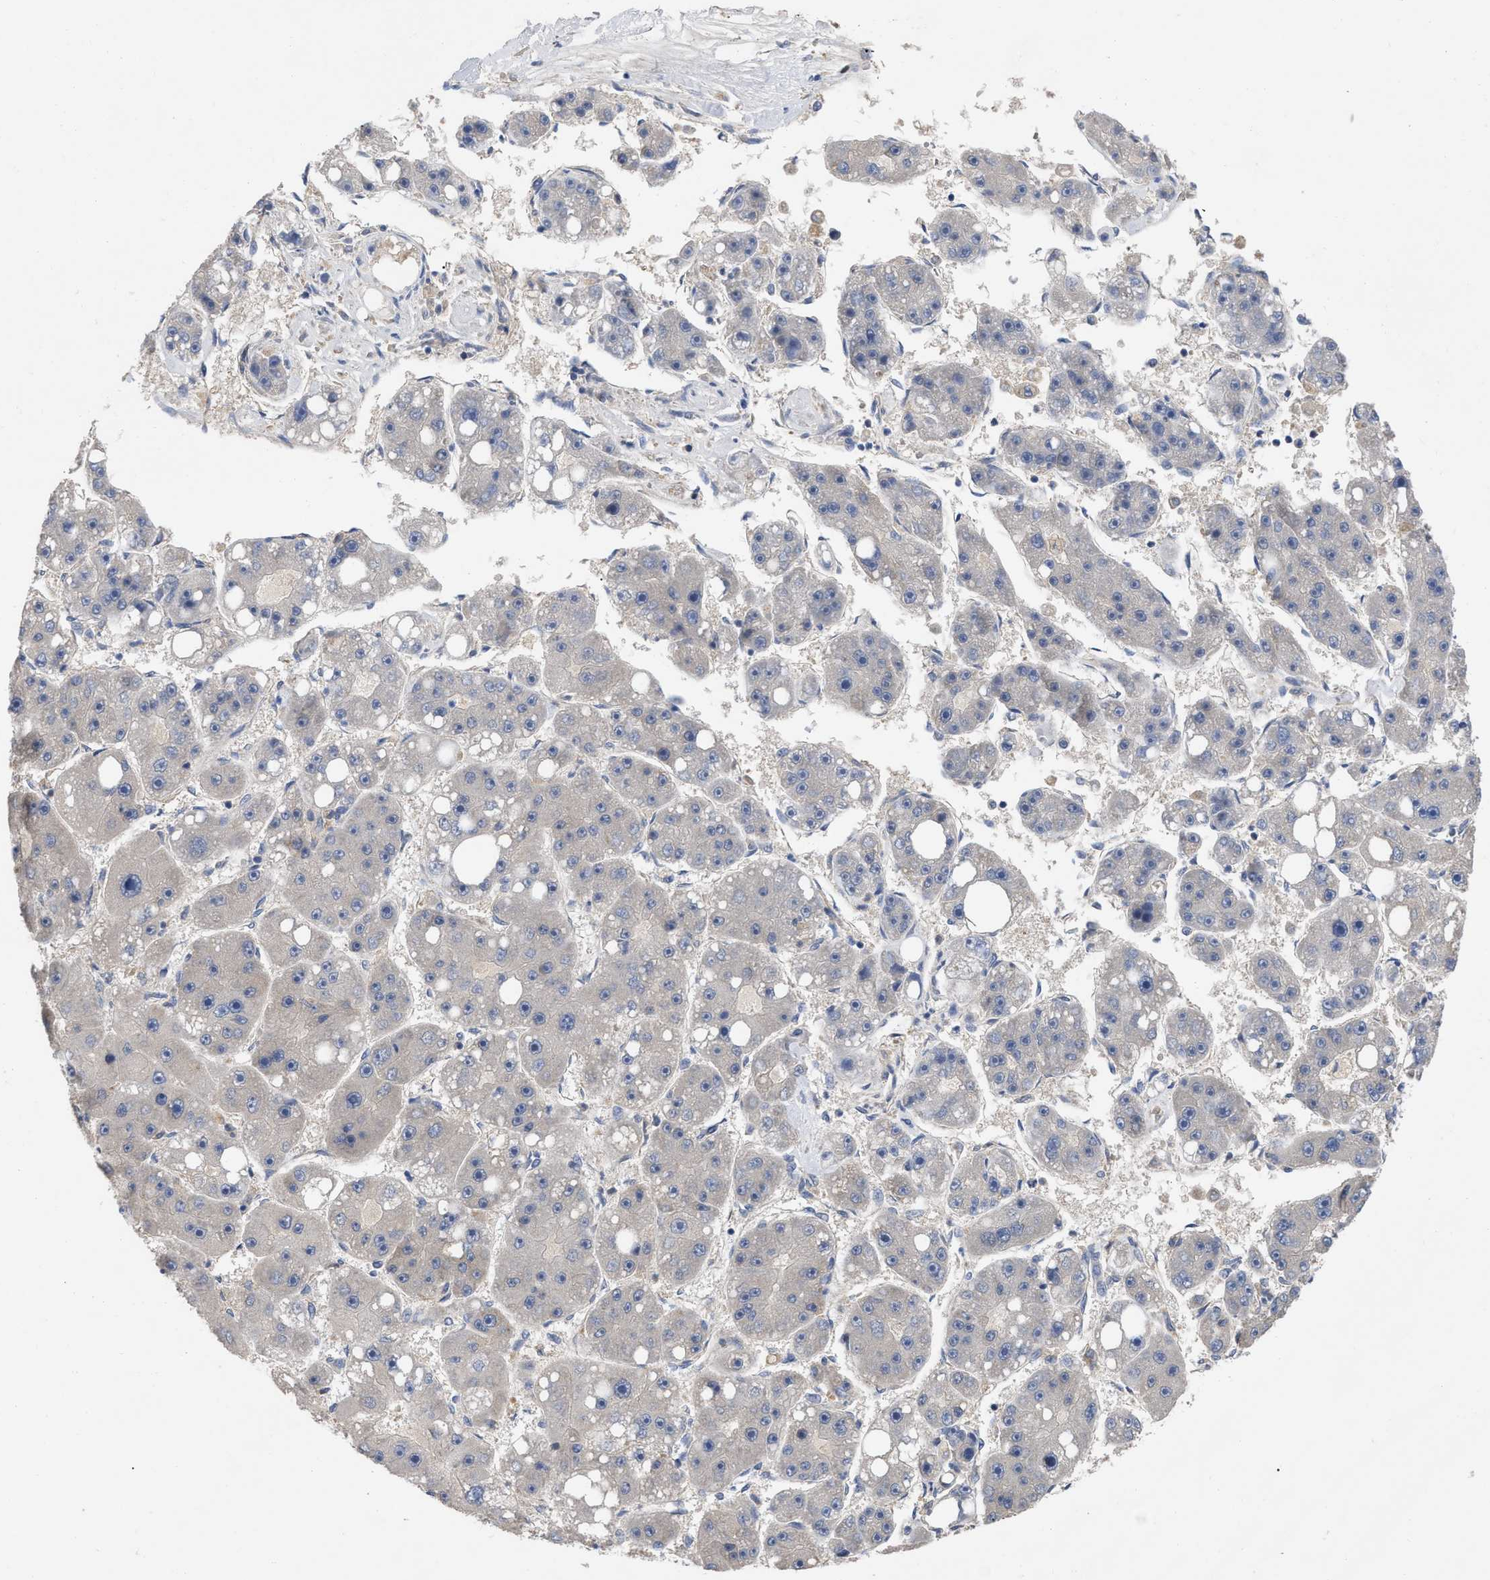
{"staining": {"intensity": "negative", "quantity": "none", "location": "none"}, "tissue": "liver cancer", "cell_type": "Tumor cells", "image_type": "cancer", "snomed": [{"axis": "morphology", "description": "Carcinoma, Hepatocellular, NOS"}, {"axis": "topography", "description": "Liver"}], "caption": "IHC histopathology image of human liver hepatocellular carcinoma stained for a protein (brown), which shows no expression in tumor cells.", "gene": "RAP1GDS1", "patient": {"sex": "female", "age": 61}}